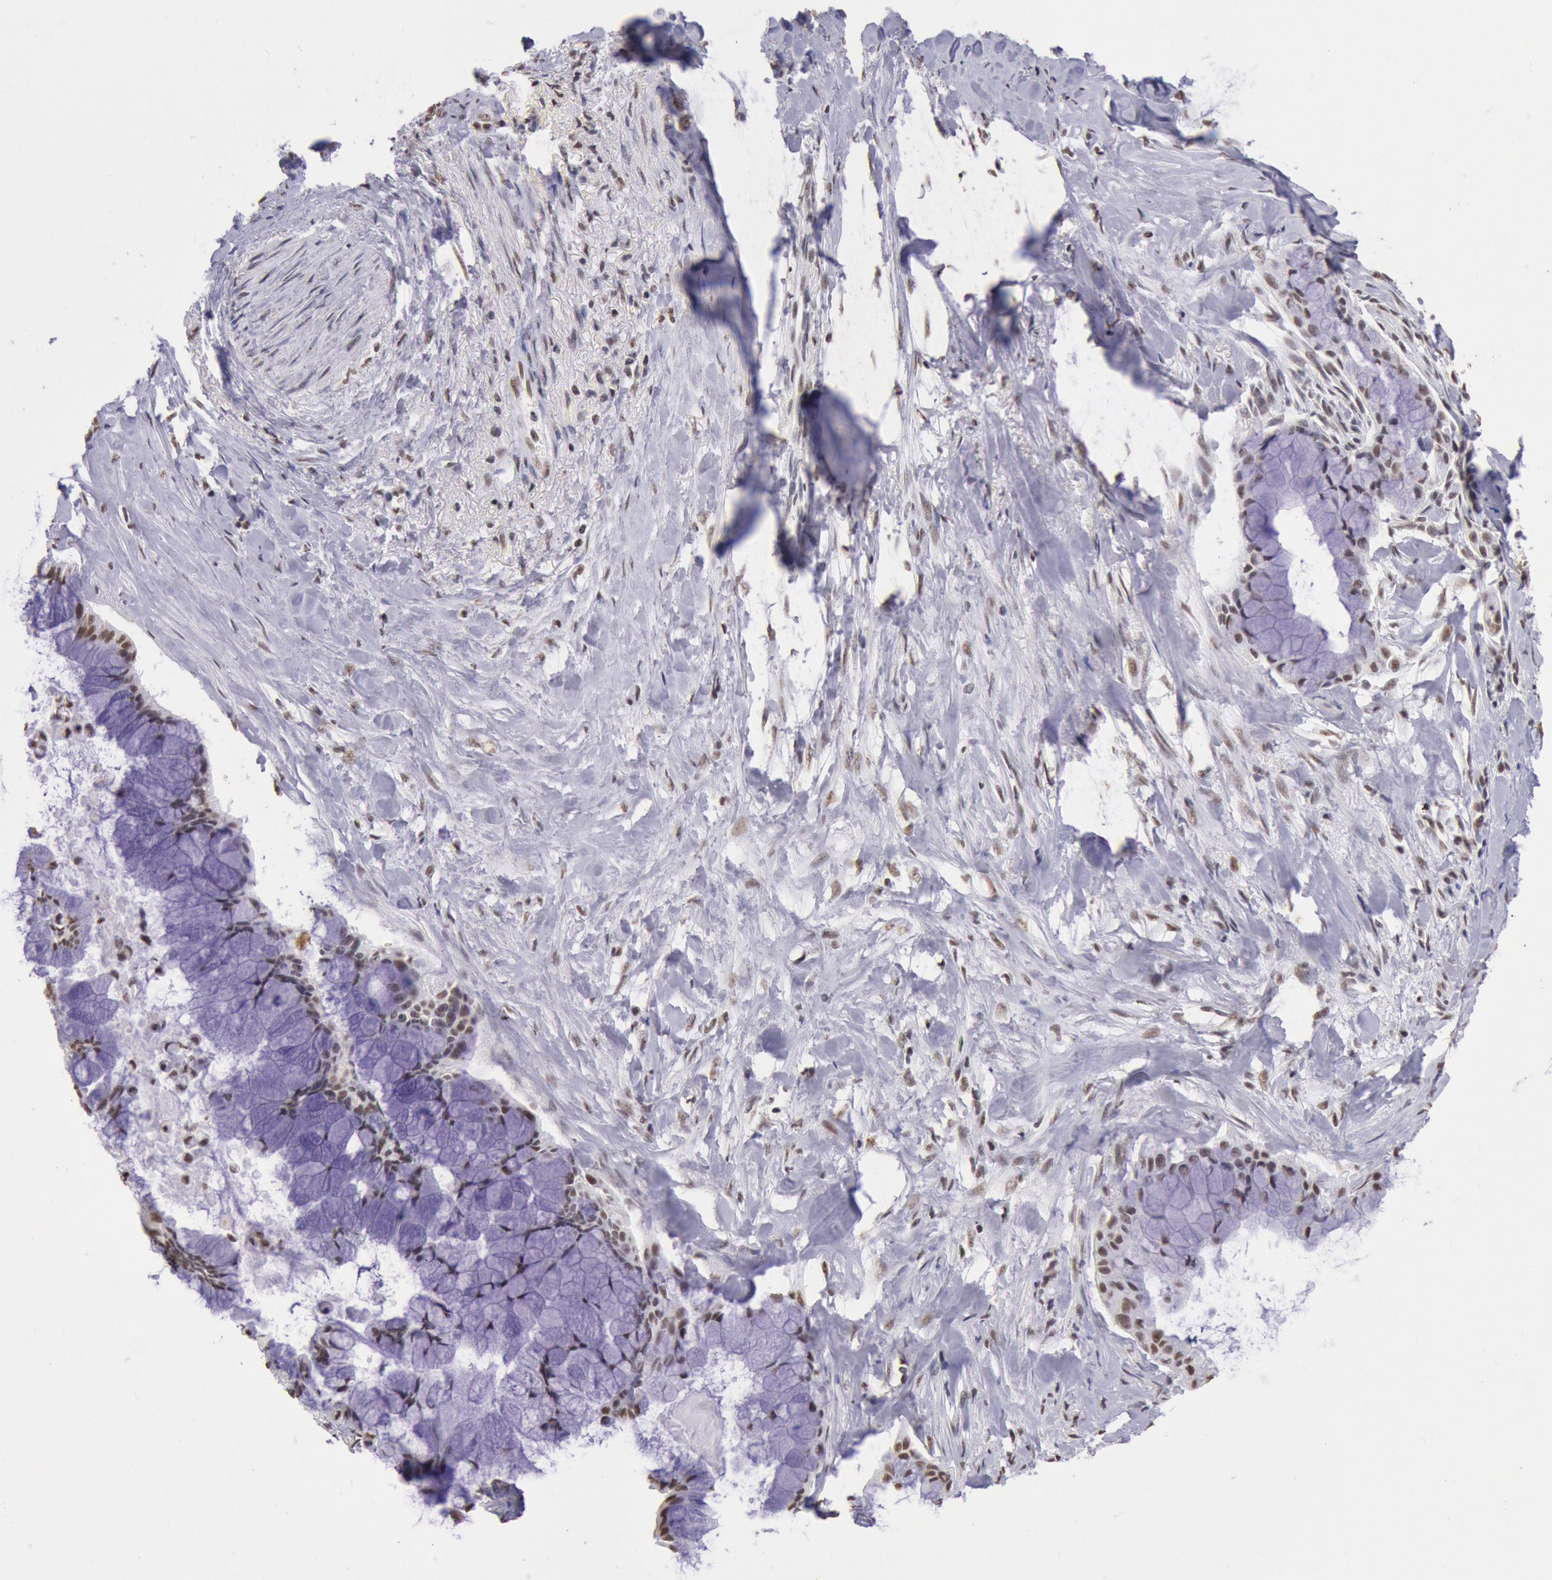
{"staining": {"intensity": "weak", "quantity": ">75%", "location": "nuclear"}, "tissue": "pancreatic cancer", "cell_type": "Tumor cells", "image_type": "cancer", "snomed": [{"axis": "morphology", "description": "Adenocarcinoma, NOS"}, {"axis": "topography", "description": "Pancreas"}], "caption": "Tumor cells reveal low levels of weak nuclear positivity in approximately >75% of cells in human pancreatic cancer (adenocarcinoma).", "gene": "SNRPD3", "patient": {"sex": "male", "age": 59}}